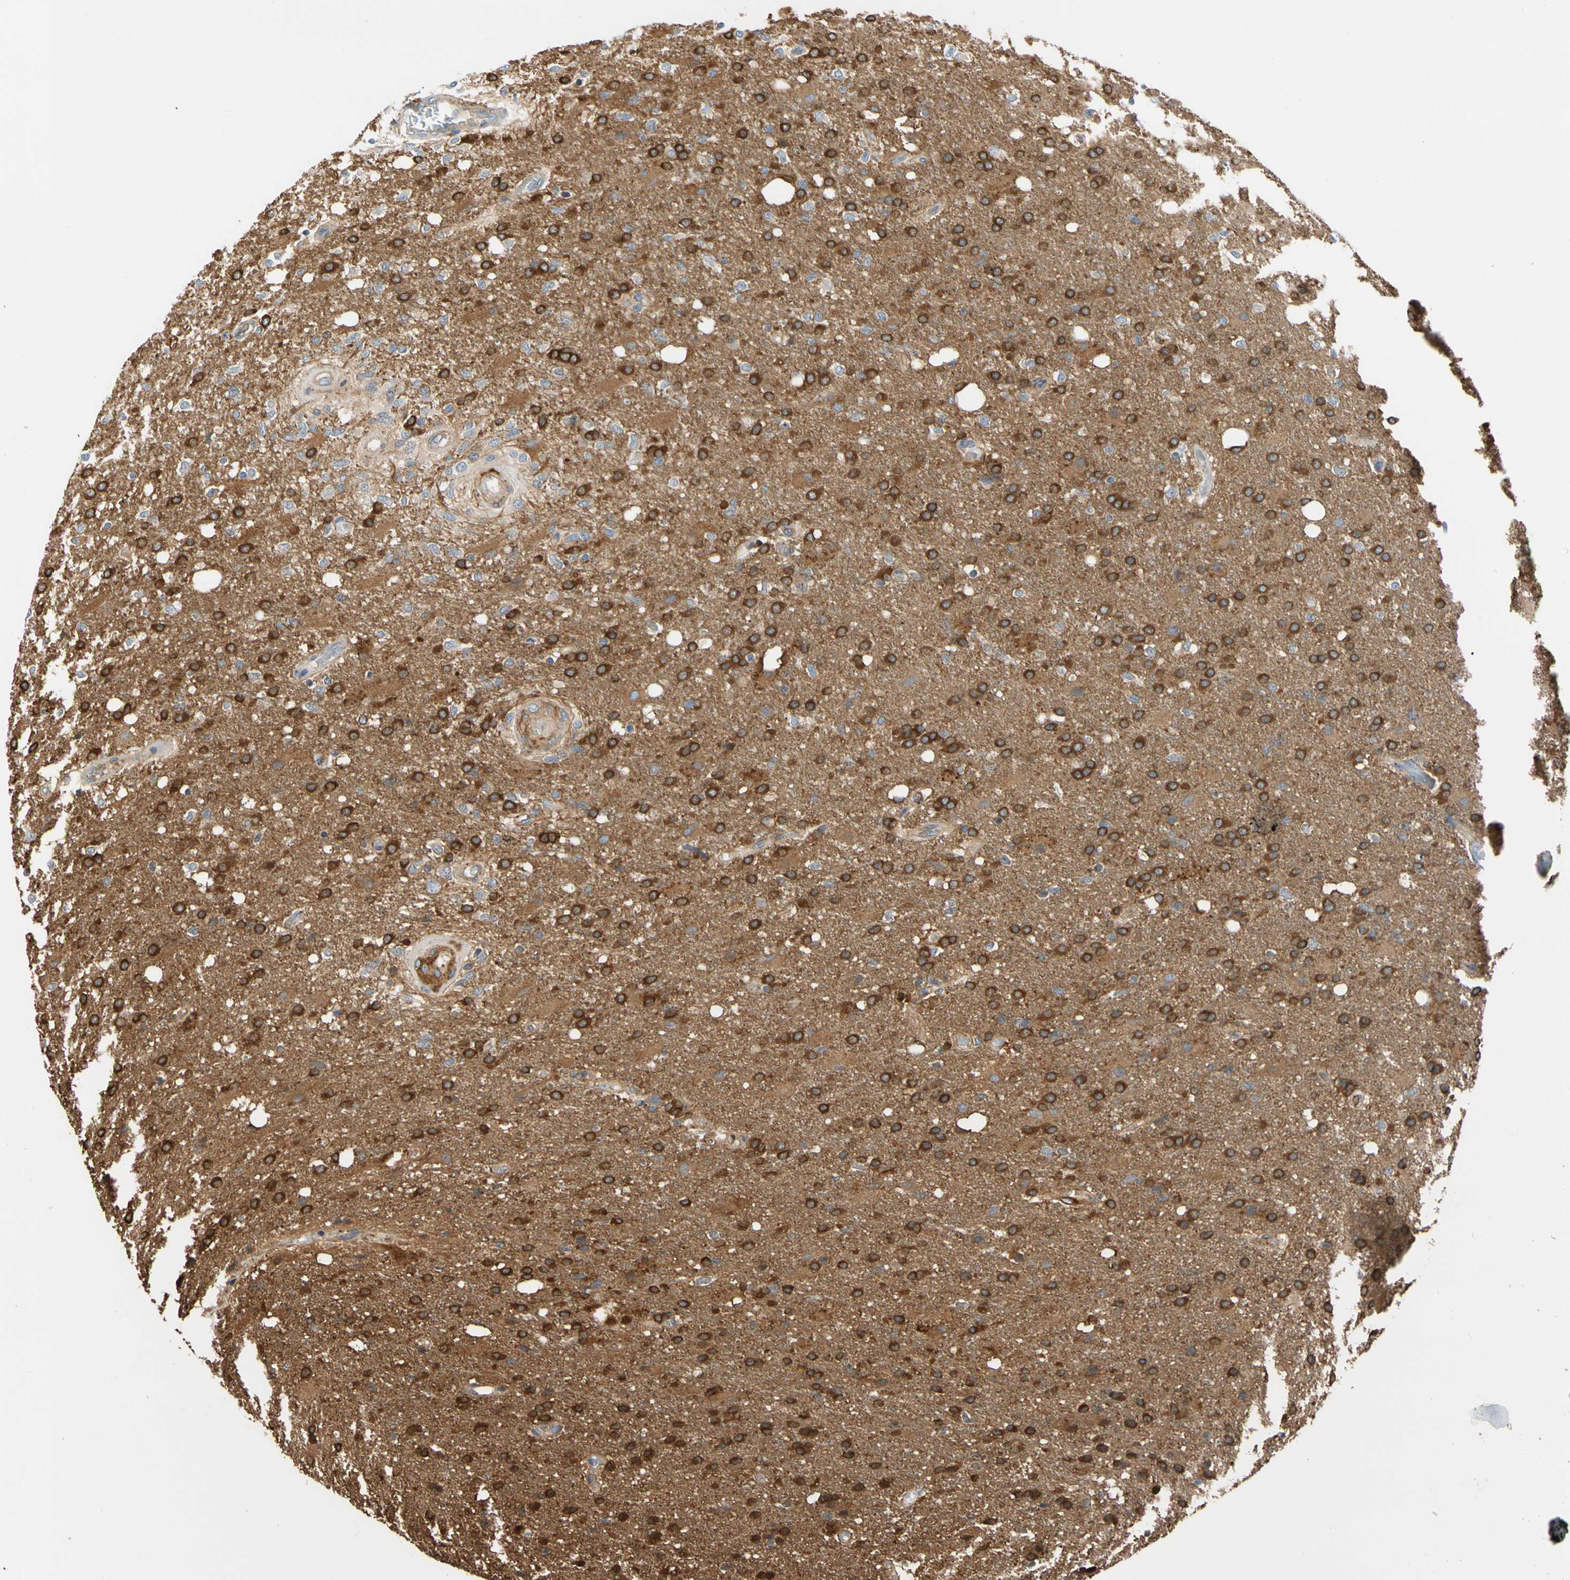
{"staining": {"intensity": "strong", "quantity": "25%-75%", "location": "cytoplasmic/membranous"}, "tissue": "glioma", "cell_type": "Tumor cells", "image_type": "cancer", "snomed": [{"axis": "morphology", "description": "Normal tissue, NOS"}, {"axis": "morphology", "description": "Glioma, malignant, High grade"}, {"axis": "topography", "description": "Cerebral cortex"}], "caption": "Immunohistochemical staining of glioma reveals high levels of strong cytoplasmic/membranous protein positivity in about 25%-75% of tumor cells. (DAB = brown stain, brightfield microscopy at high magnification).", "gene": "ENTREP3", "patient": {"sex": "male", "age": 77}}